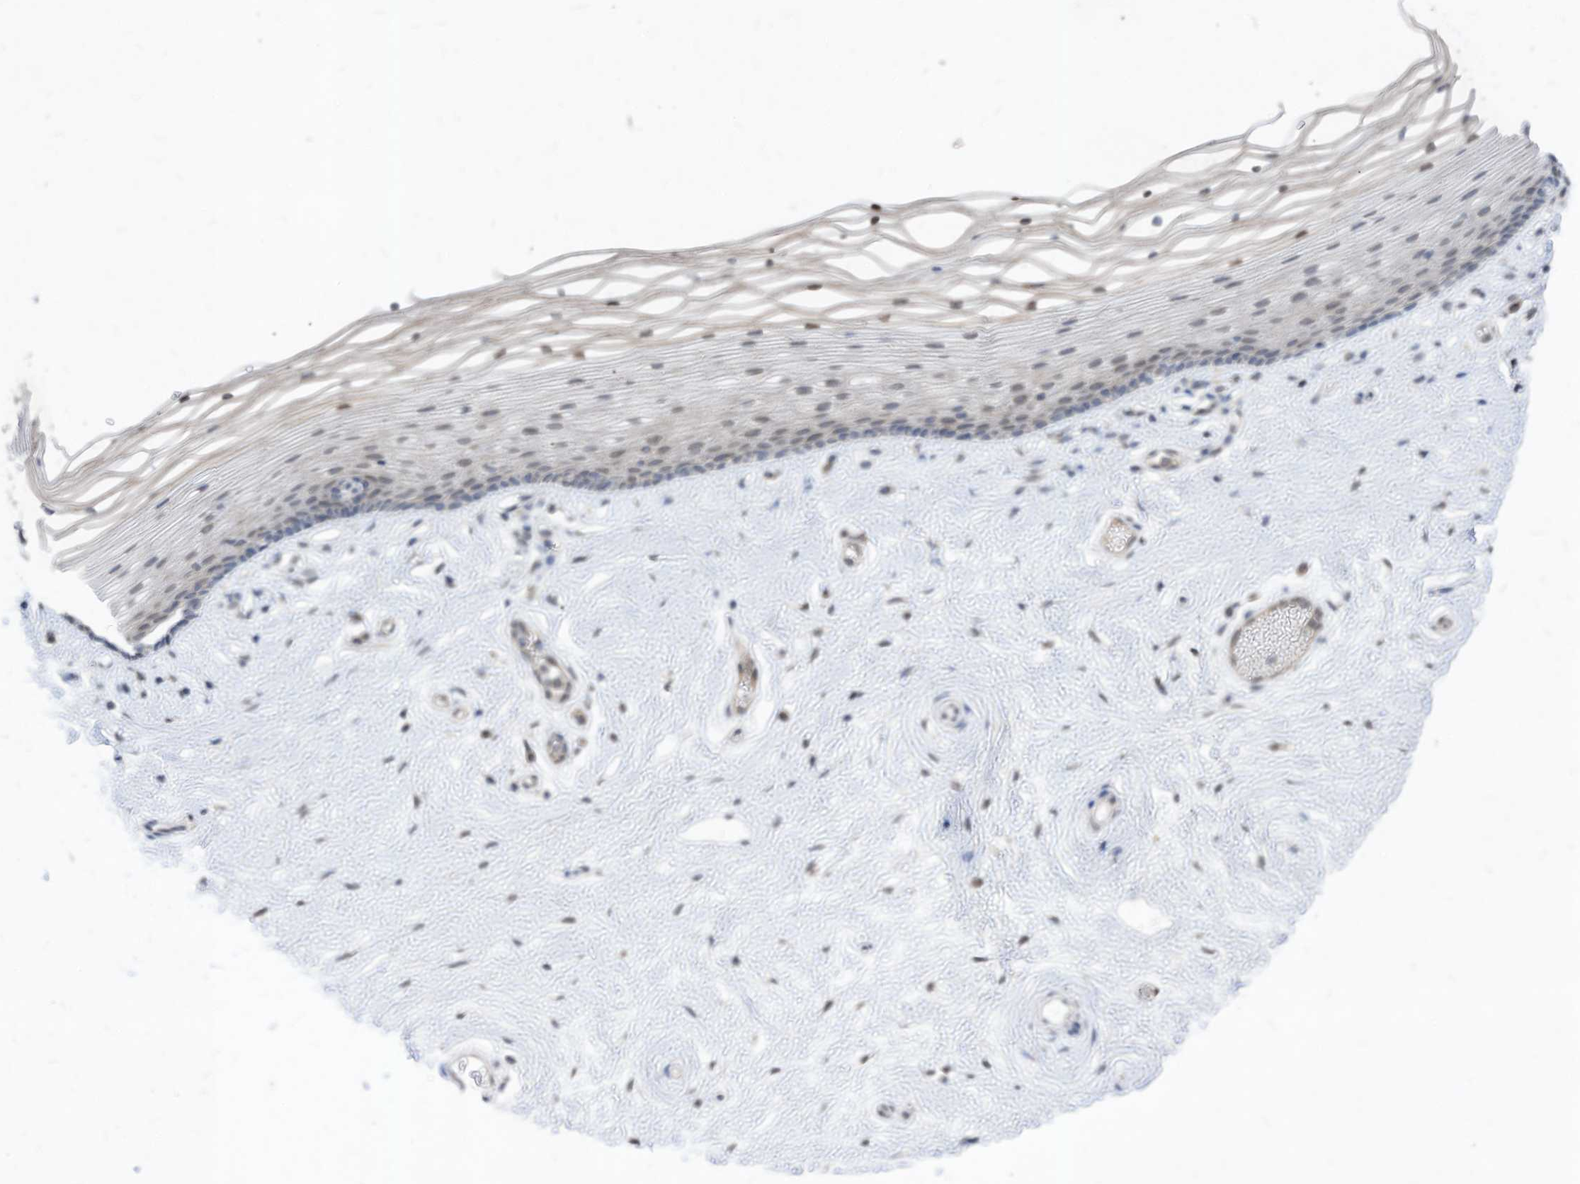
{"staining": {"intensity": "weak", "quantity": "<25%", "location": "nuclear"}, "tissue": "vagina", "cell_type": "Squamous epithelial cells", "image_type": "normal", "snomed": [{"axis": "morphology", "description": "Normal tissue, NOS"}, {"axis": "topography", "description": "Vagina"}], "caption": "Immunohistochemistry micrograph of unremarkable vagina stained for a protein (brown), which shows no staining in squamous epithelial cells. (DAB (3,3'-diaminobenzidine) IHC, high magnification).", "gene": "KPNB1", "patient": {"sex": "female", "age": 46}}